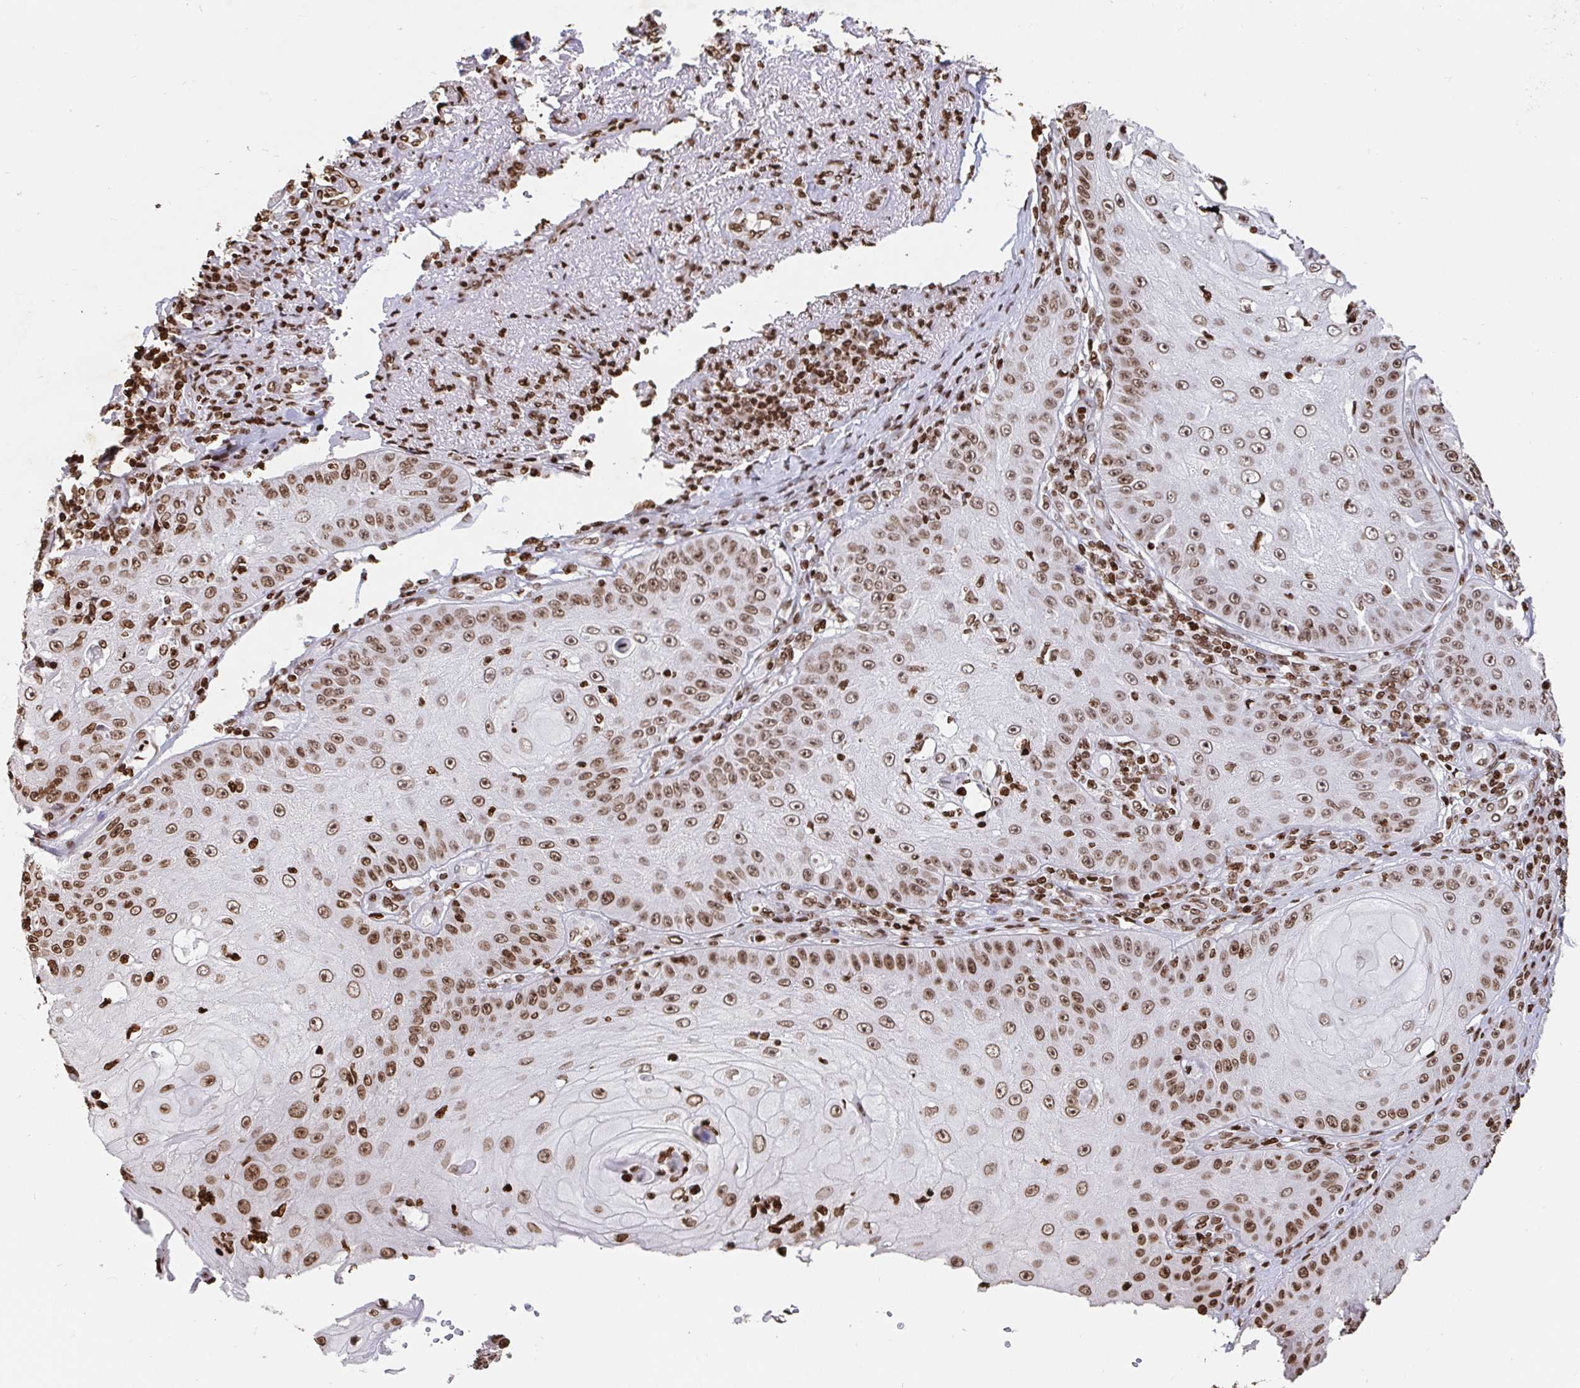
{"staining": {"intensity": "moderate", "quantity": ">75%", "location": "nuclear"}, "tissue": "skin cancer", "cell_type": "Tumor cells", "image_type": "cancer", "snomed": [{"axis": "morphology", "description": "Squamous cell carcinoma, NOS"}, {"axis": "topography", "description": "Skin"}], "caption": "DAB immunohistochemical staining of human skin cancer (squamous cell carcinoma) displays moderate nuclear protein positivity in about >75% of tumor cells.", "gene": "H2BC5", "patient": {"sex": "male", "age": 70}}